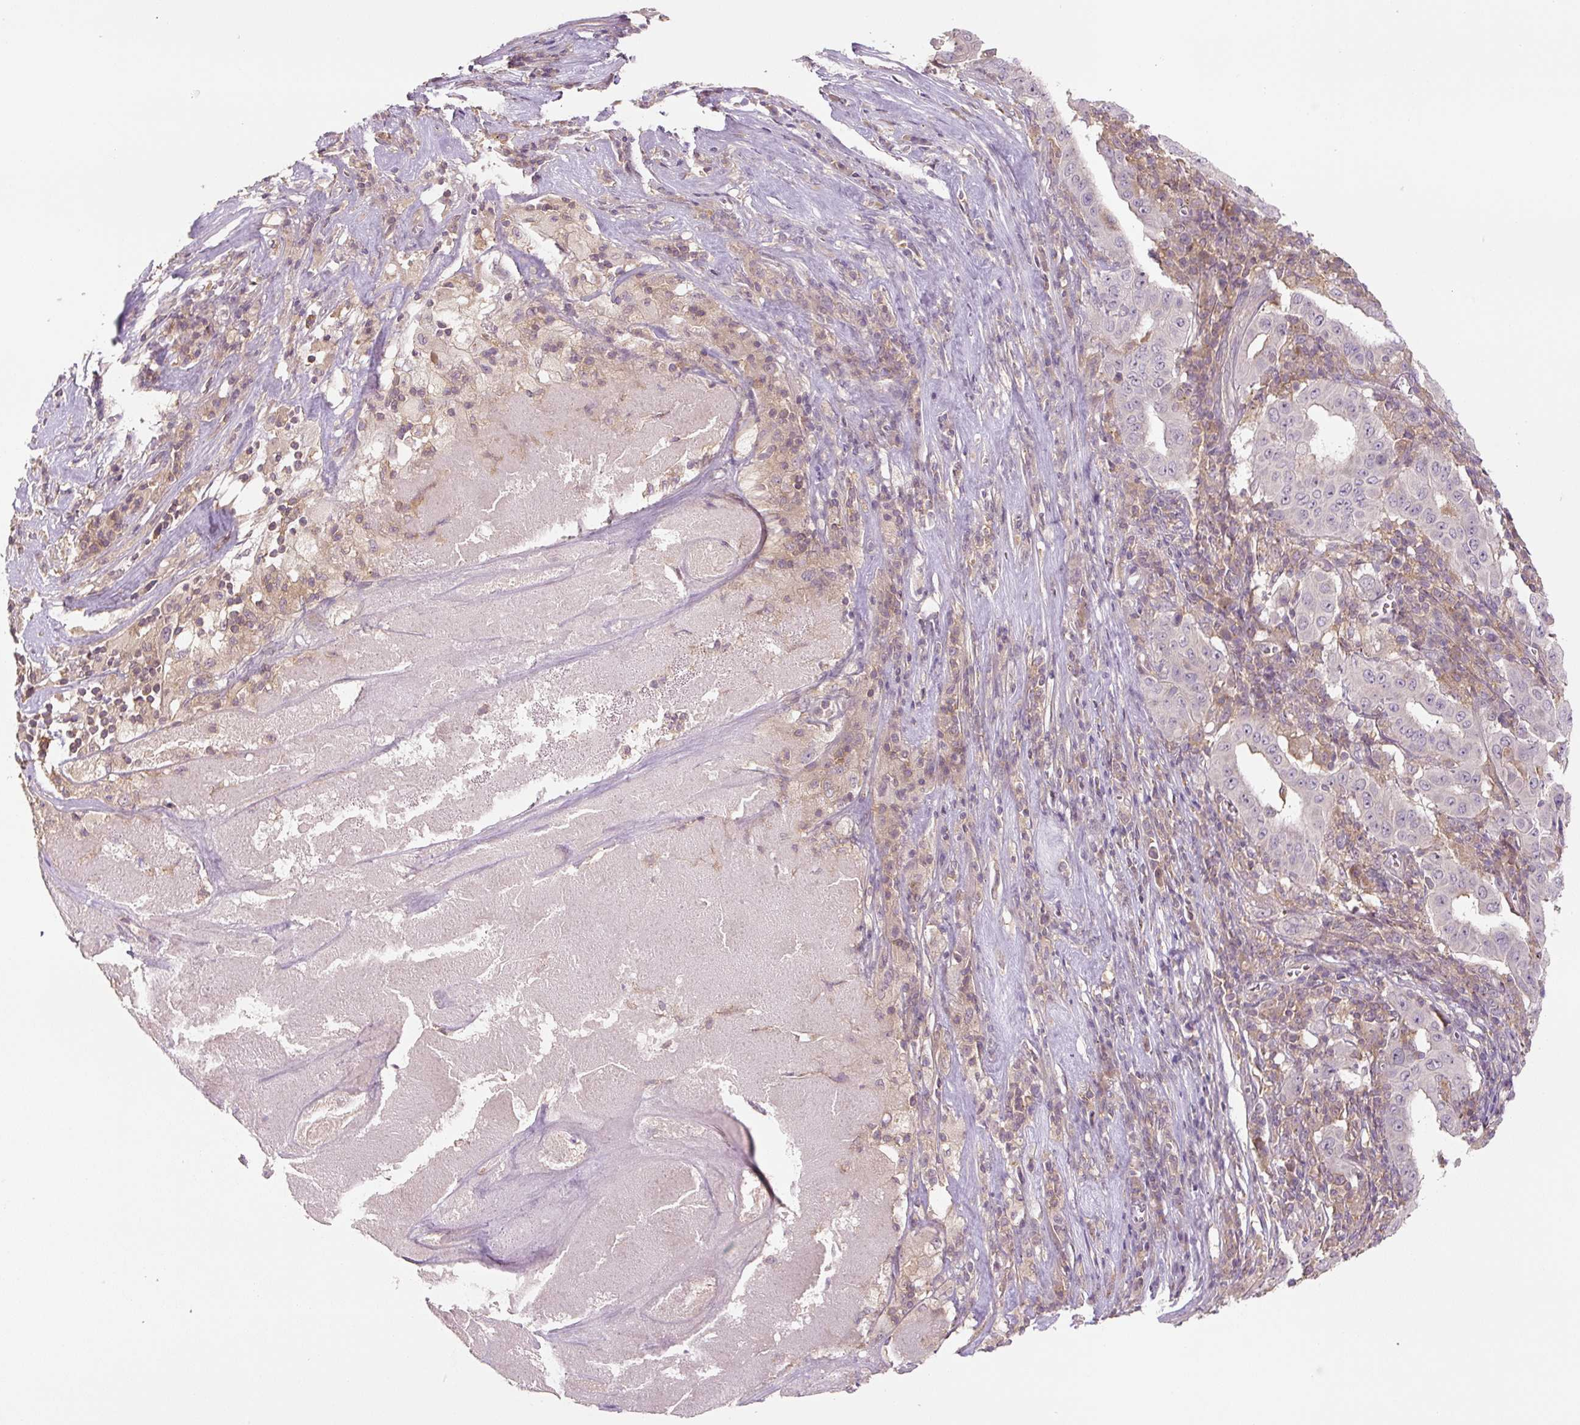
{"staining": {"intensity": "negative", "quantity": "none", "location": "none"}, "tissue": "pancreatic cancer", "cell_type": "Tumor cells", "image_type": "cancer", "snomed": [{"axis": "morphology", "description": "Adenocarcinoma, NOS"}, {"axis": "topography", "description": "Pancreas"}], "caption": "The photomicrograph exhibits no staining of tumor cells in pancreatic cancer (adenocarcinoma).", "gene": "C2orf73", "patient": {"sex": "male", "age": 63}}